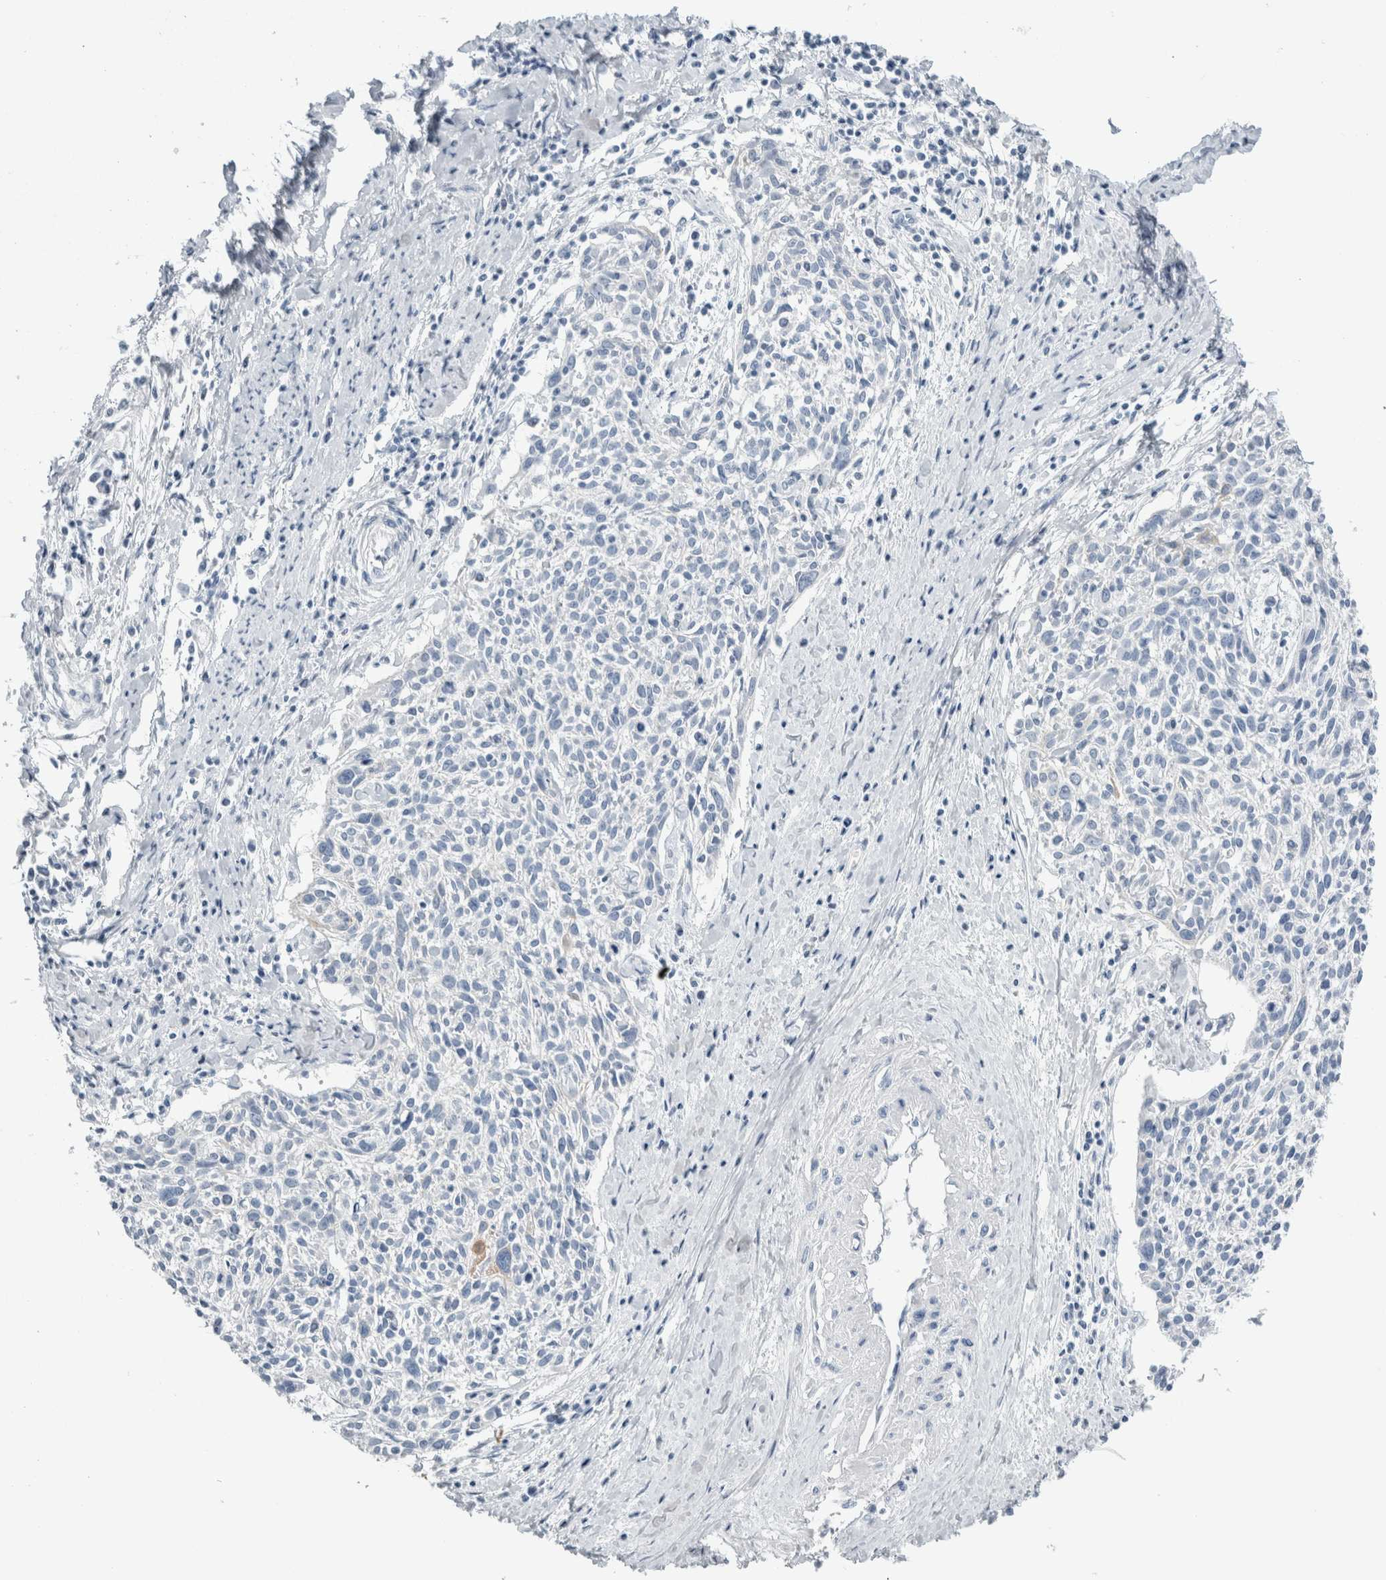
{"staining": {"intensity": "moderate", "quantity": "<25%", "location": "cytoplasmic/membranous"}, "tissue": "cervical cancer", "cell_type": "Tumor cells", "image_type": "cancer", "snomed": [{"axis": "morphology", "description": "Squamous cell carcinoma, NOS"}, {"axis": "topography", "description": "Cervix"}], "caption": "Protein expression analysis of human squamous cell carcinoma (cervical) reveals moderate cytoplasmic/membranous expression in about <25% of tumor cells.", "gene": "RPH3AL", "patient": {"sex": "female", "age": 51}}